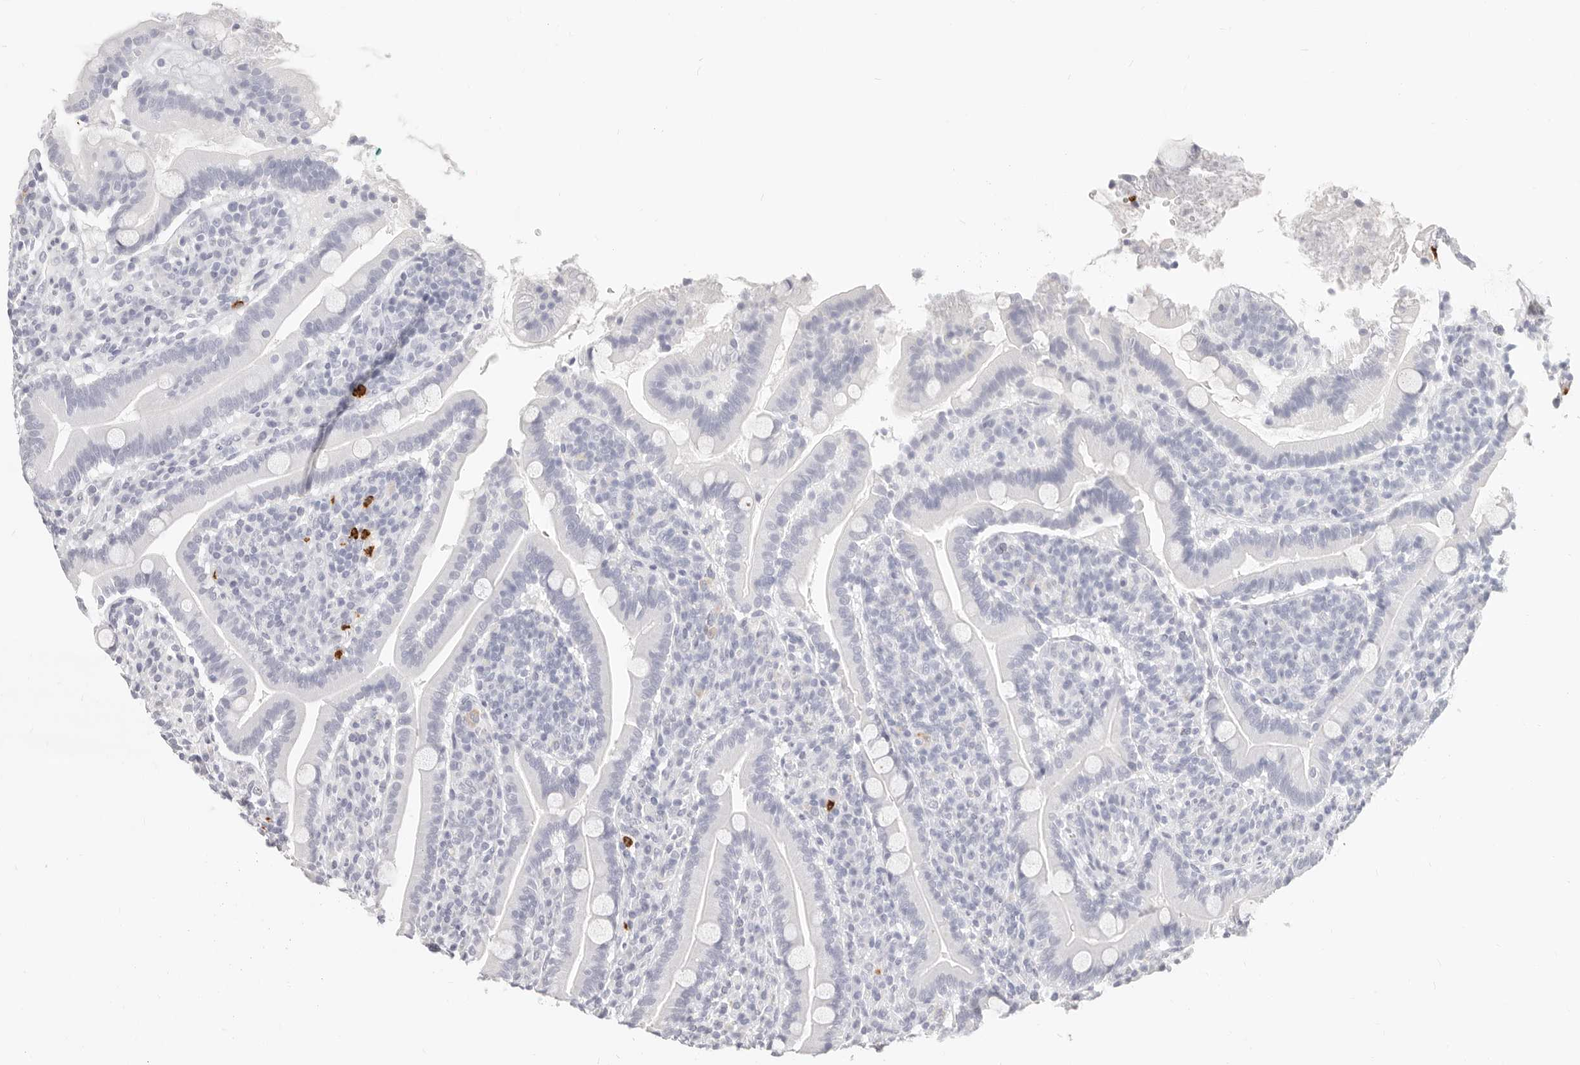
{"staining": {"intensity": "negative", "quantity": "none", "location": "none"}, "tissue": "duodenum", "cell_type": "Glandular cells", "image_type": "normal", "snomed": [{"axis": "morphology", "description": "Normal tissue, NOS"}, {"axis": "topography", "description": "Duodenum"}], "caption": "A high-resolution micrograph shows IHC staining of normal duodenum, which displays no significant expression in glandular cells. (DAB (3,3'-diaminobenzidine) immunohistochemistry (IHC), high magnification).", "gene": "CAMP", "patient": {"sex": "male", "age": 35}}